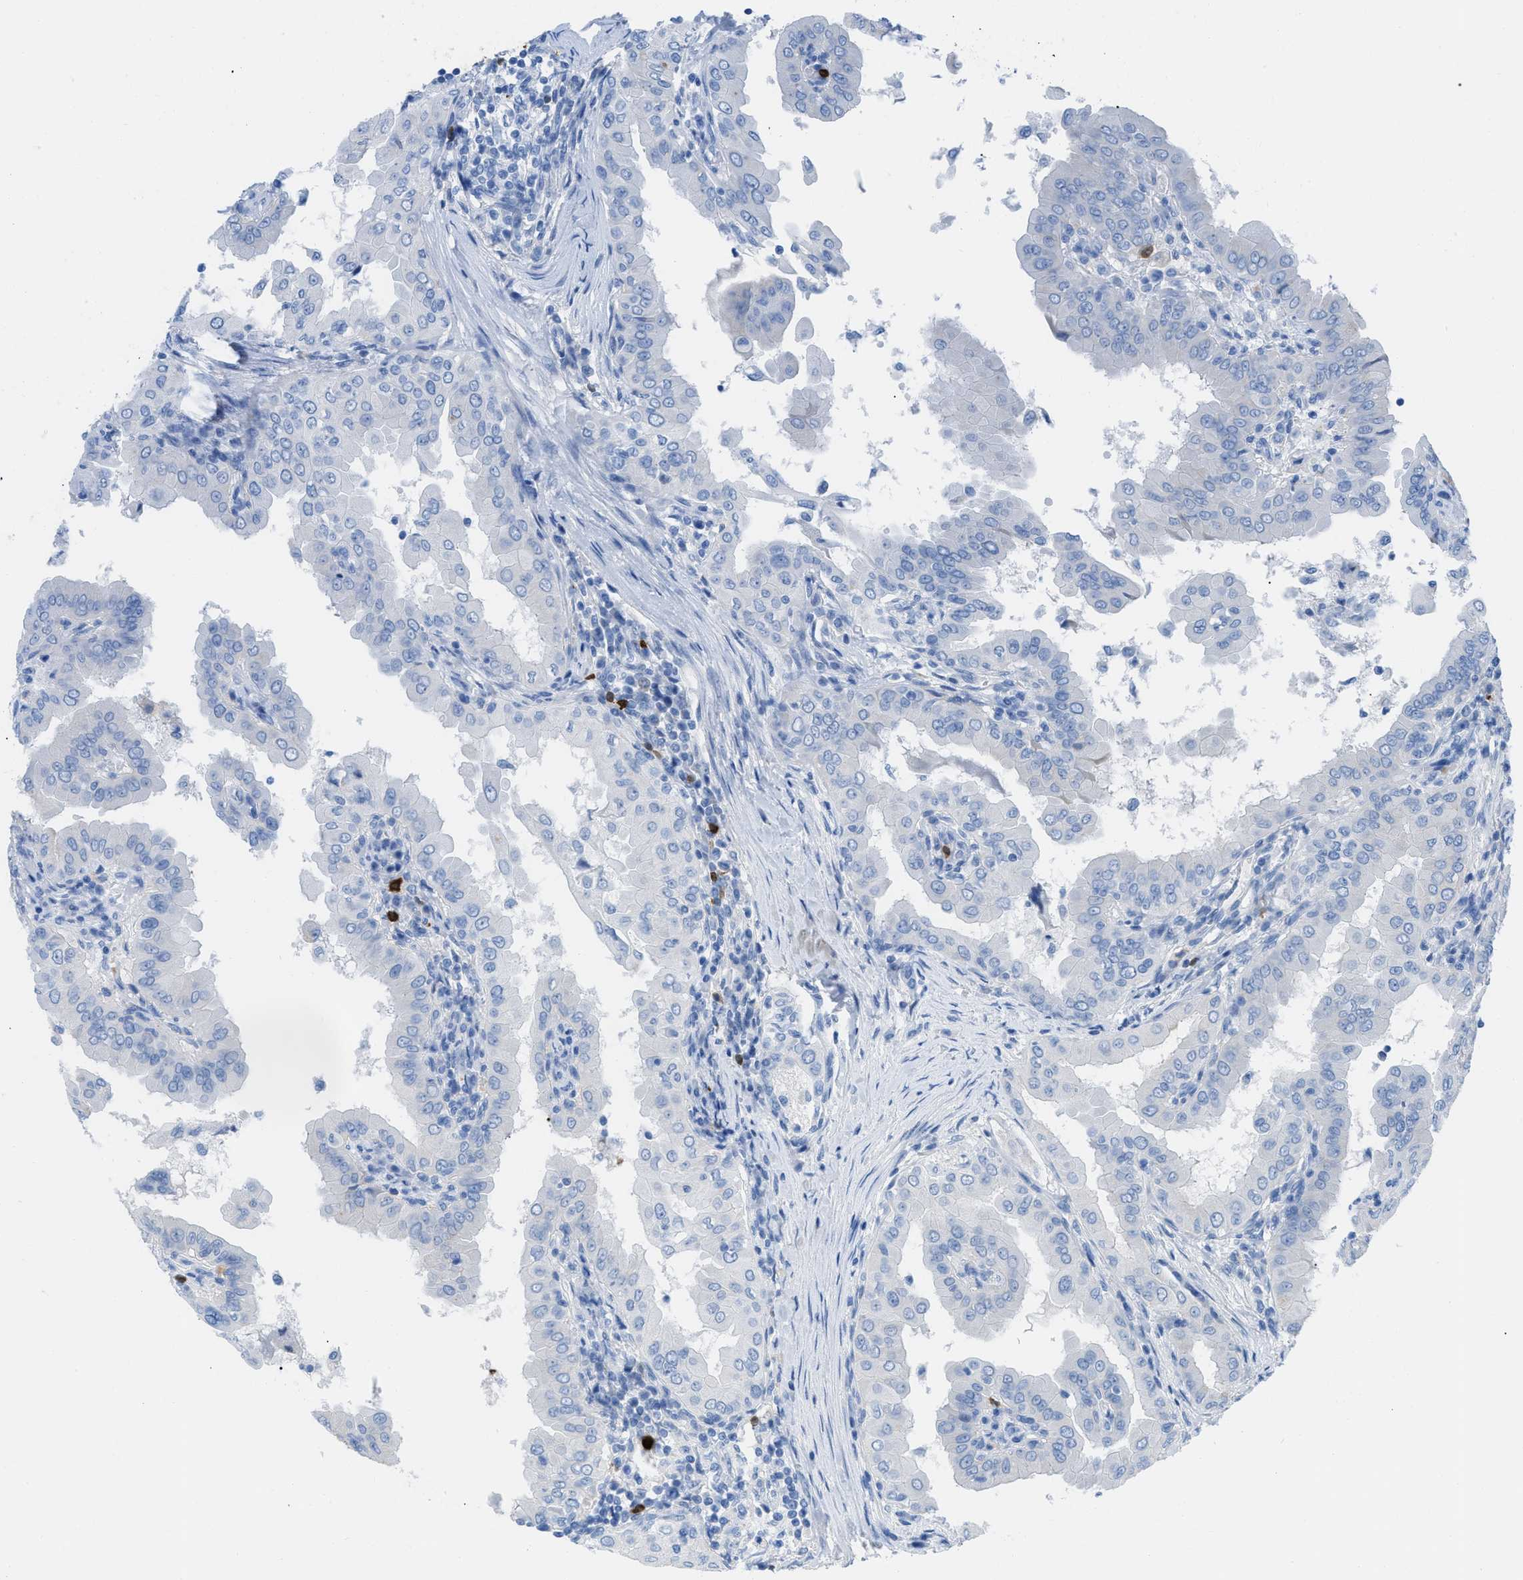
{"staining": {"intensity": "negative", "quantity": "none", "location": "none"}, "tissue": "thyroid cancer", "cell_type": "Tumor cells", "image_type": "cancer", "snomed": [{"axis": "morphology", "description": "Papillary adenocarcinoma, NOS"}, {"axis": "topography", "description": "Thyroid gland"}], "caption": "IHC photomicrograph of human thyroid cancer stained for a protein (brown), which demonstrates no expression in tumor cells.", "gene": "TCL1A", "patient": {"sex": "male", "age": 33}}